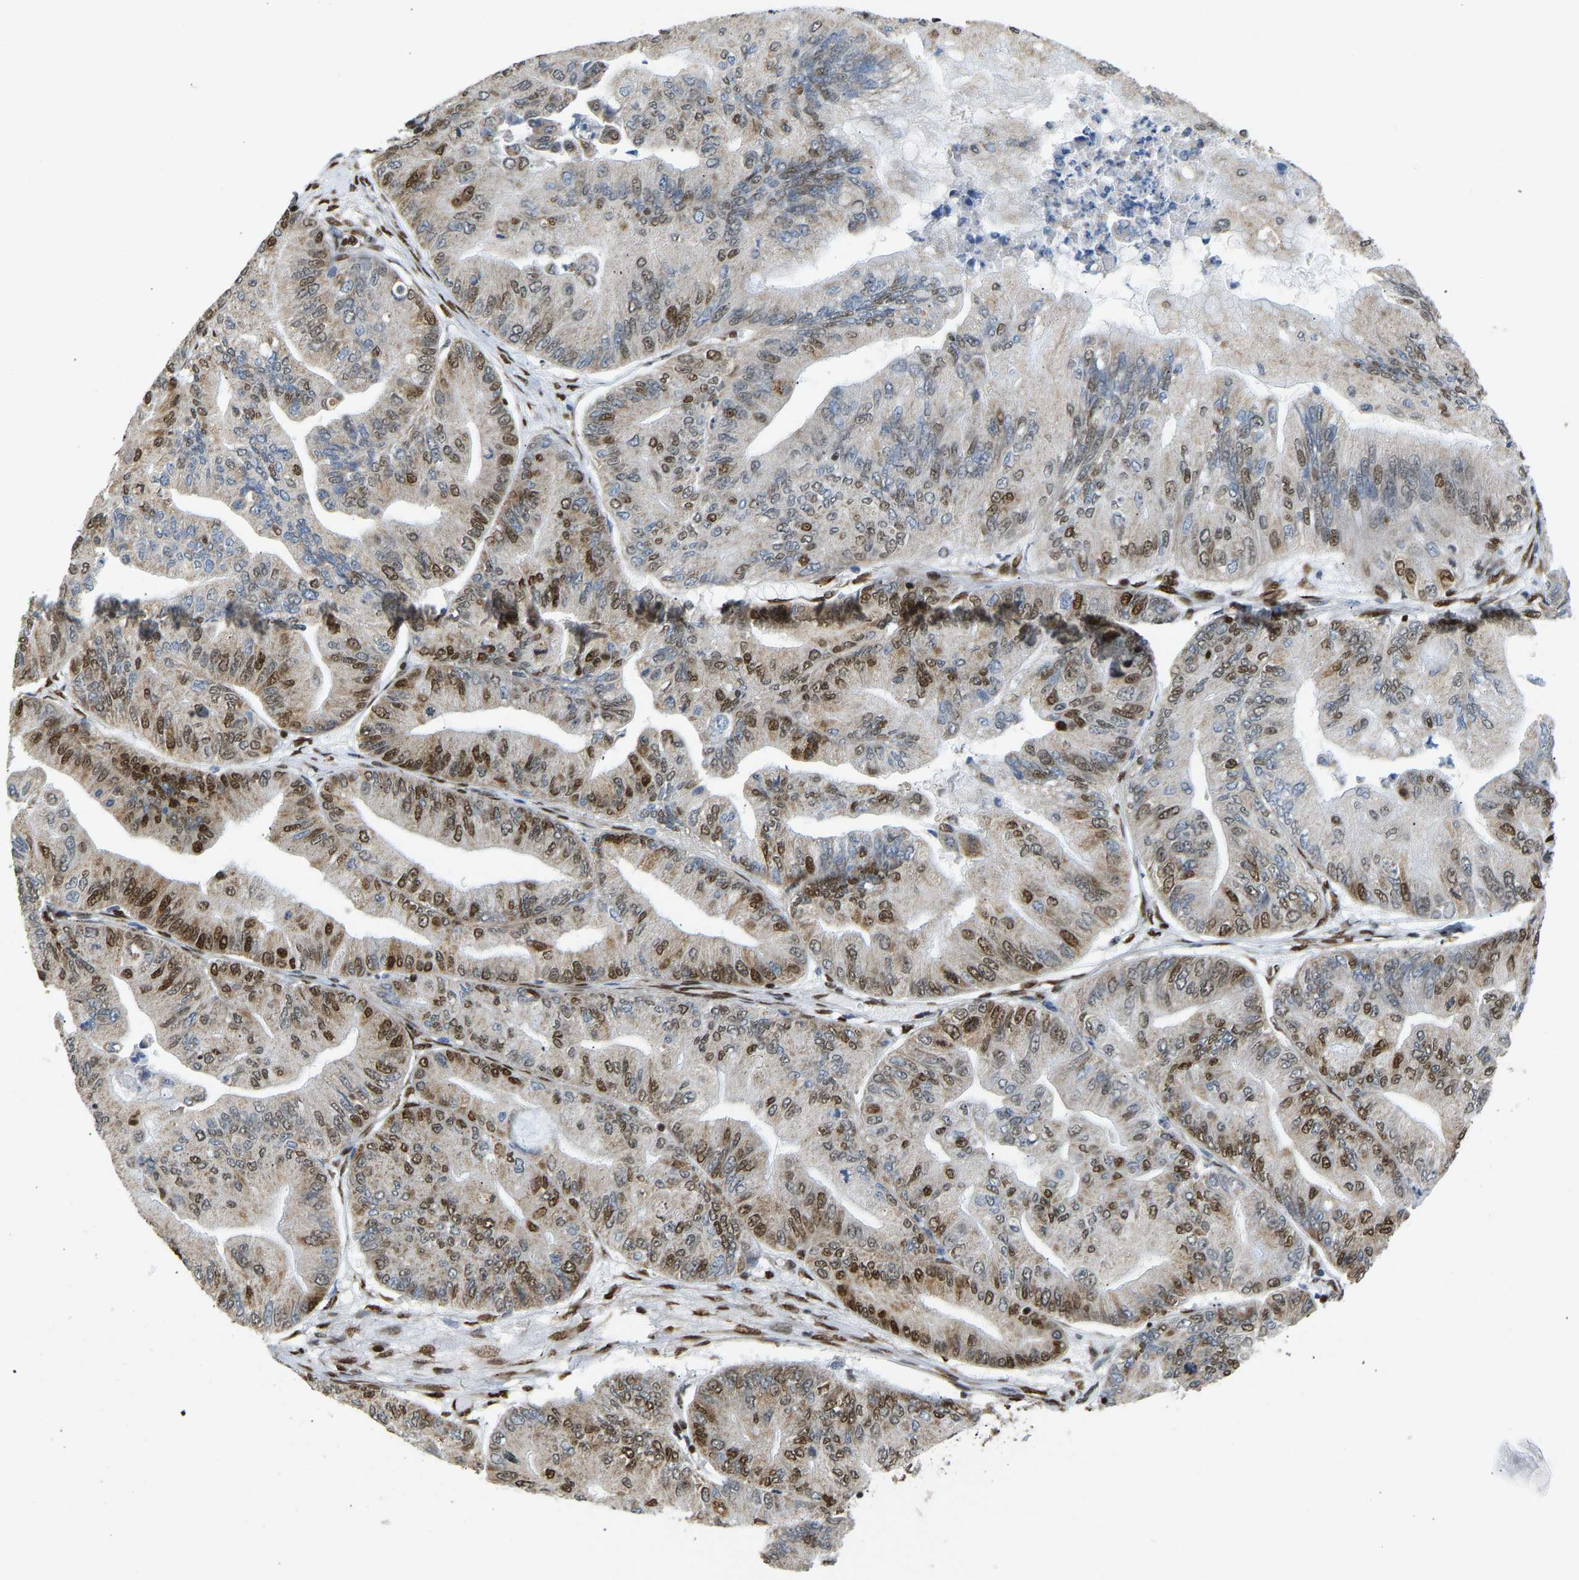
{"staining": {"intensity": "moderate", "quantity": "25%-75%", "location": "nuclear"}, "tissue": "ovarian cancer", "cell_type": "Tumor cells", "image_type": "cancer", "snomed": [{"axis": "morphology", "description": "Cystadenocarcinoma, mucinous, NOS"}, {"axis": "topography", "description": "Ovary"}], "caption": "Protein staining of mucinous cystadenocarcinoma (ovarian) tissue shows moderate nuclear expression in about 25%-75% of tumor cells.", "gene": "ZSCAN20", "patient": {"sex": "female", "age": 61}}